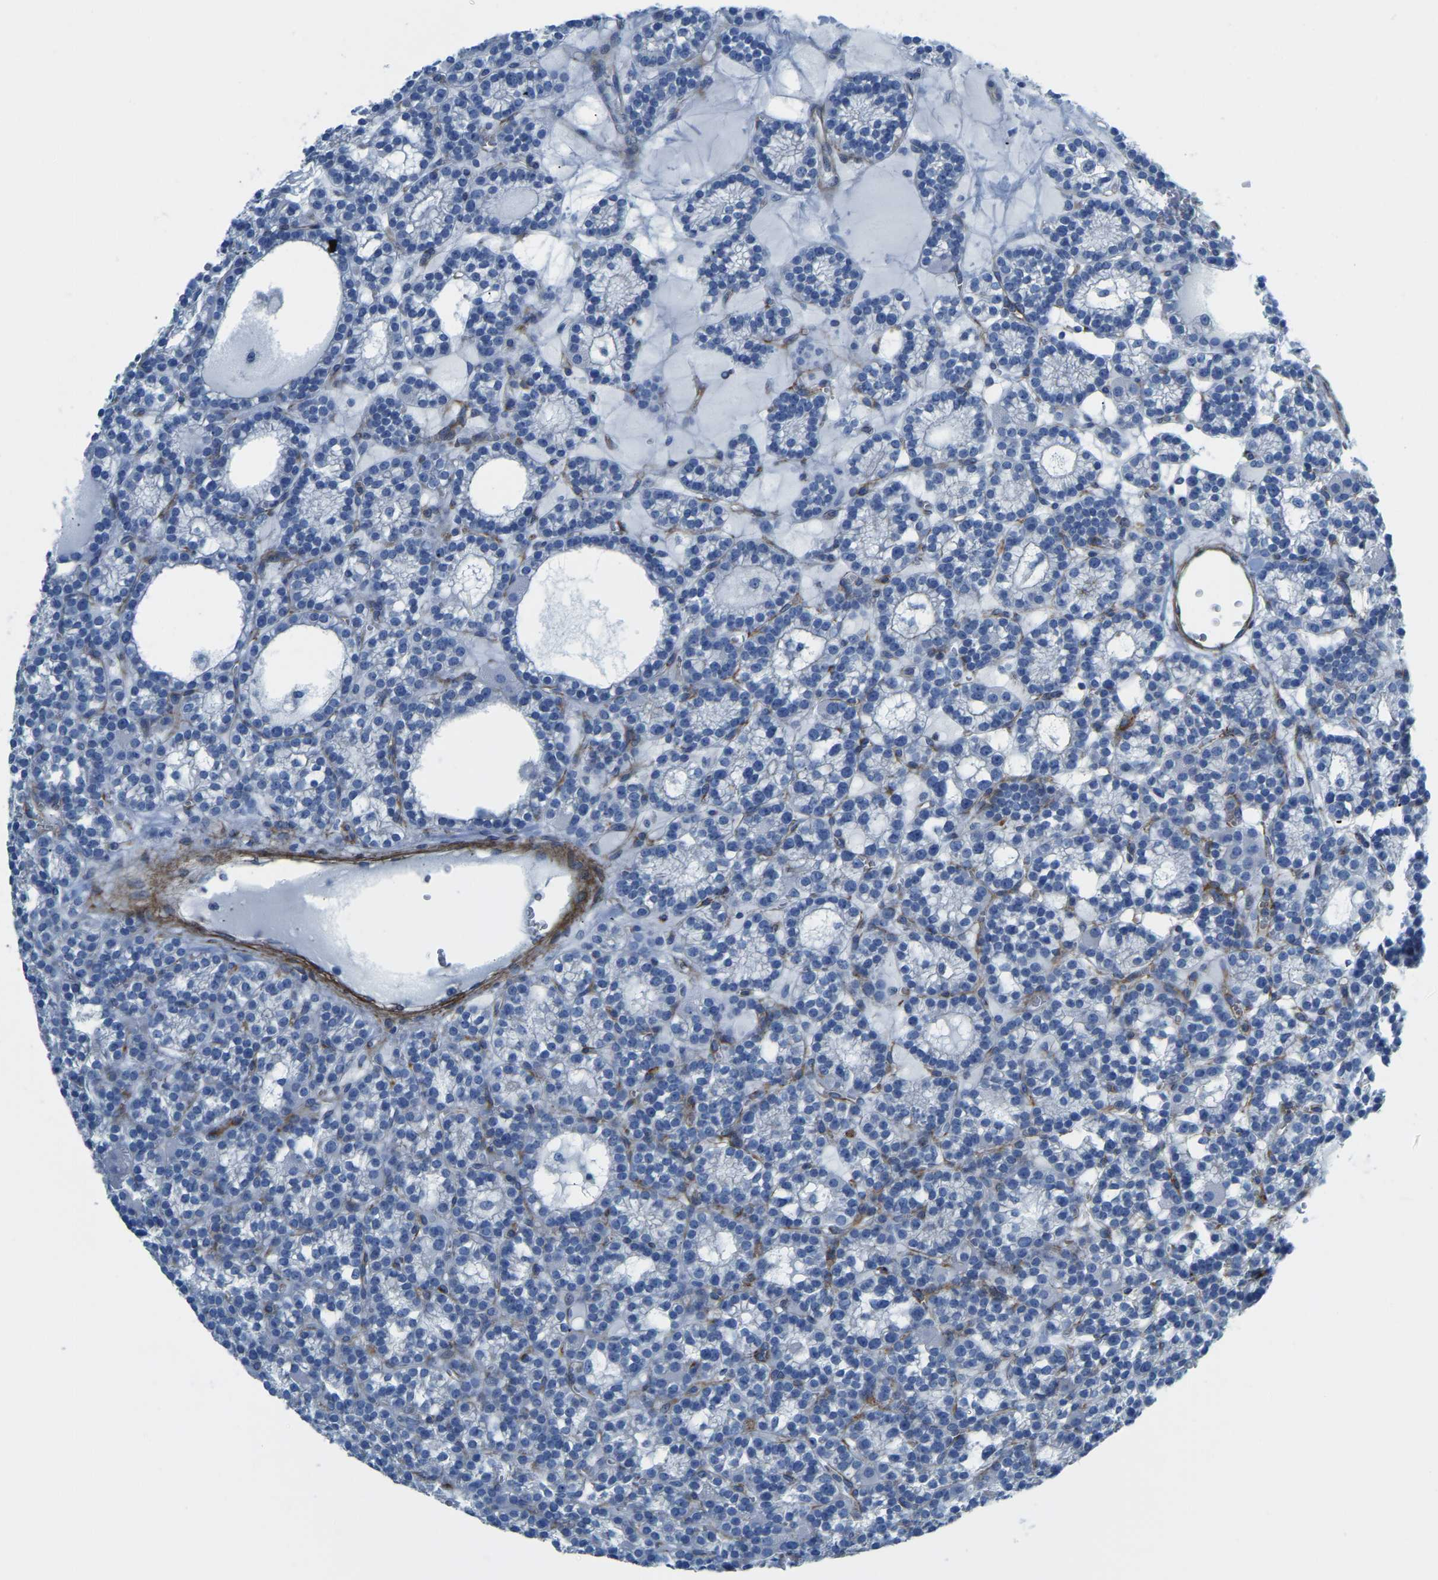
{"staining": {"intensity": "negative", "quantity": "none", "location": "none"}, "tissue": "parathyroid gland", "cell_type": "Glandular cells", "image_type": "normal", "snomed": [{"axis": "morphology", "description": "Normal tissue, NOS"}, {"axis": "morphology", "description": "Adenoma, NOS"}, {"axis": "topography", "description": "Parathyroid gland"}], "caption": "The immunohistochemistry micrograph has no significant expression in glandular cells of parathyroid gland.", "gene": "MYL3", "patient": {"sex": "female", "age": 58}}